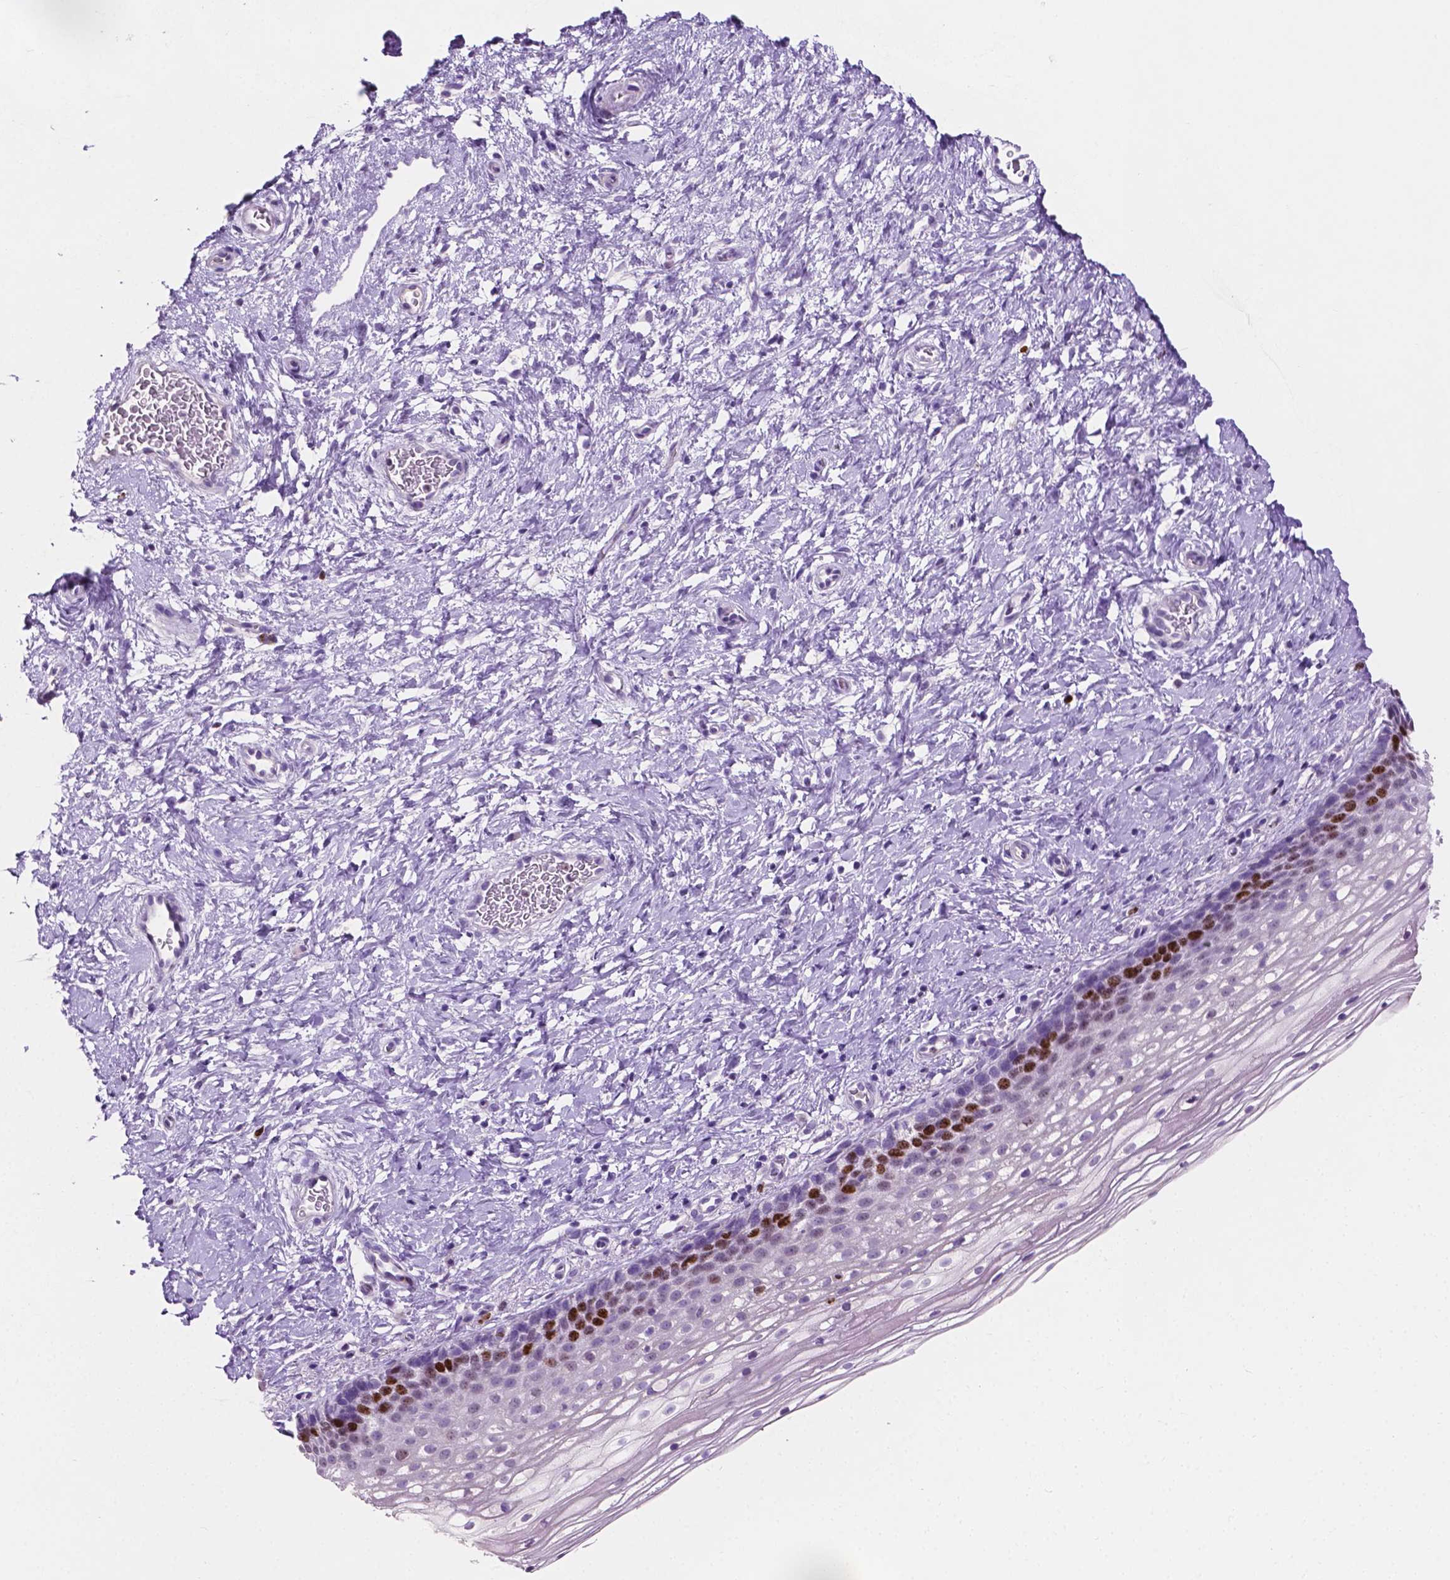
{"staining": {"intensity": "negative", "quantity": "none", "location": "none"}, "tissue": "cervix", "cell_type": "Glandular cells", "image_type": "normal", "snomed": [{"axis": "morphology", "description": "Normal tissue, NOS"}, {"axis": "topography", "description": "Cervix"}], "caption": "This histopathology image is of normal cervix stained with IHC to label a protein in brown with the nuclei are counter-stained blue. There is no positivity in glandular cells. (DAB (3,3'-diaminobenzidine) immunohistochemistry with hematoxylin counter stain).", "gene": "SIAH2", "patient": {"sex": "female", "age": 34}}